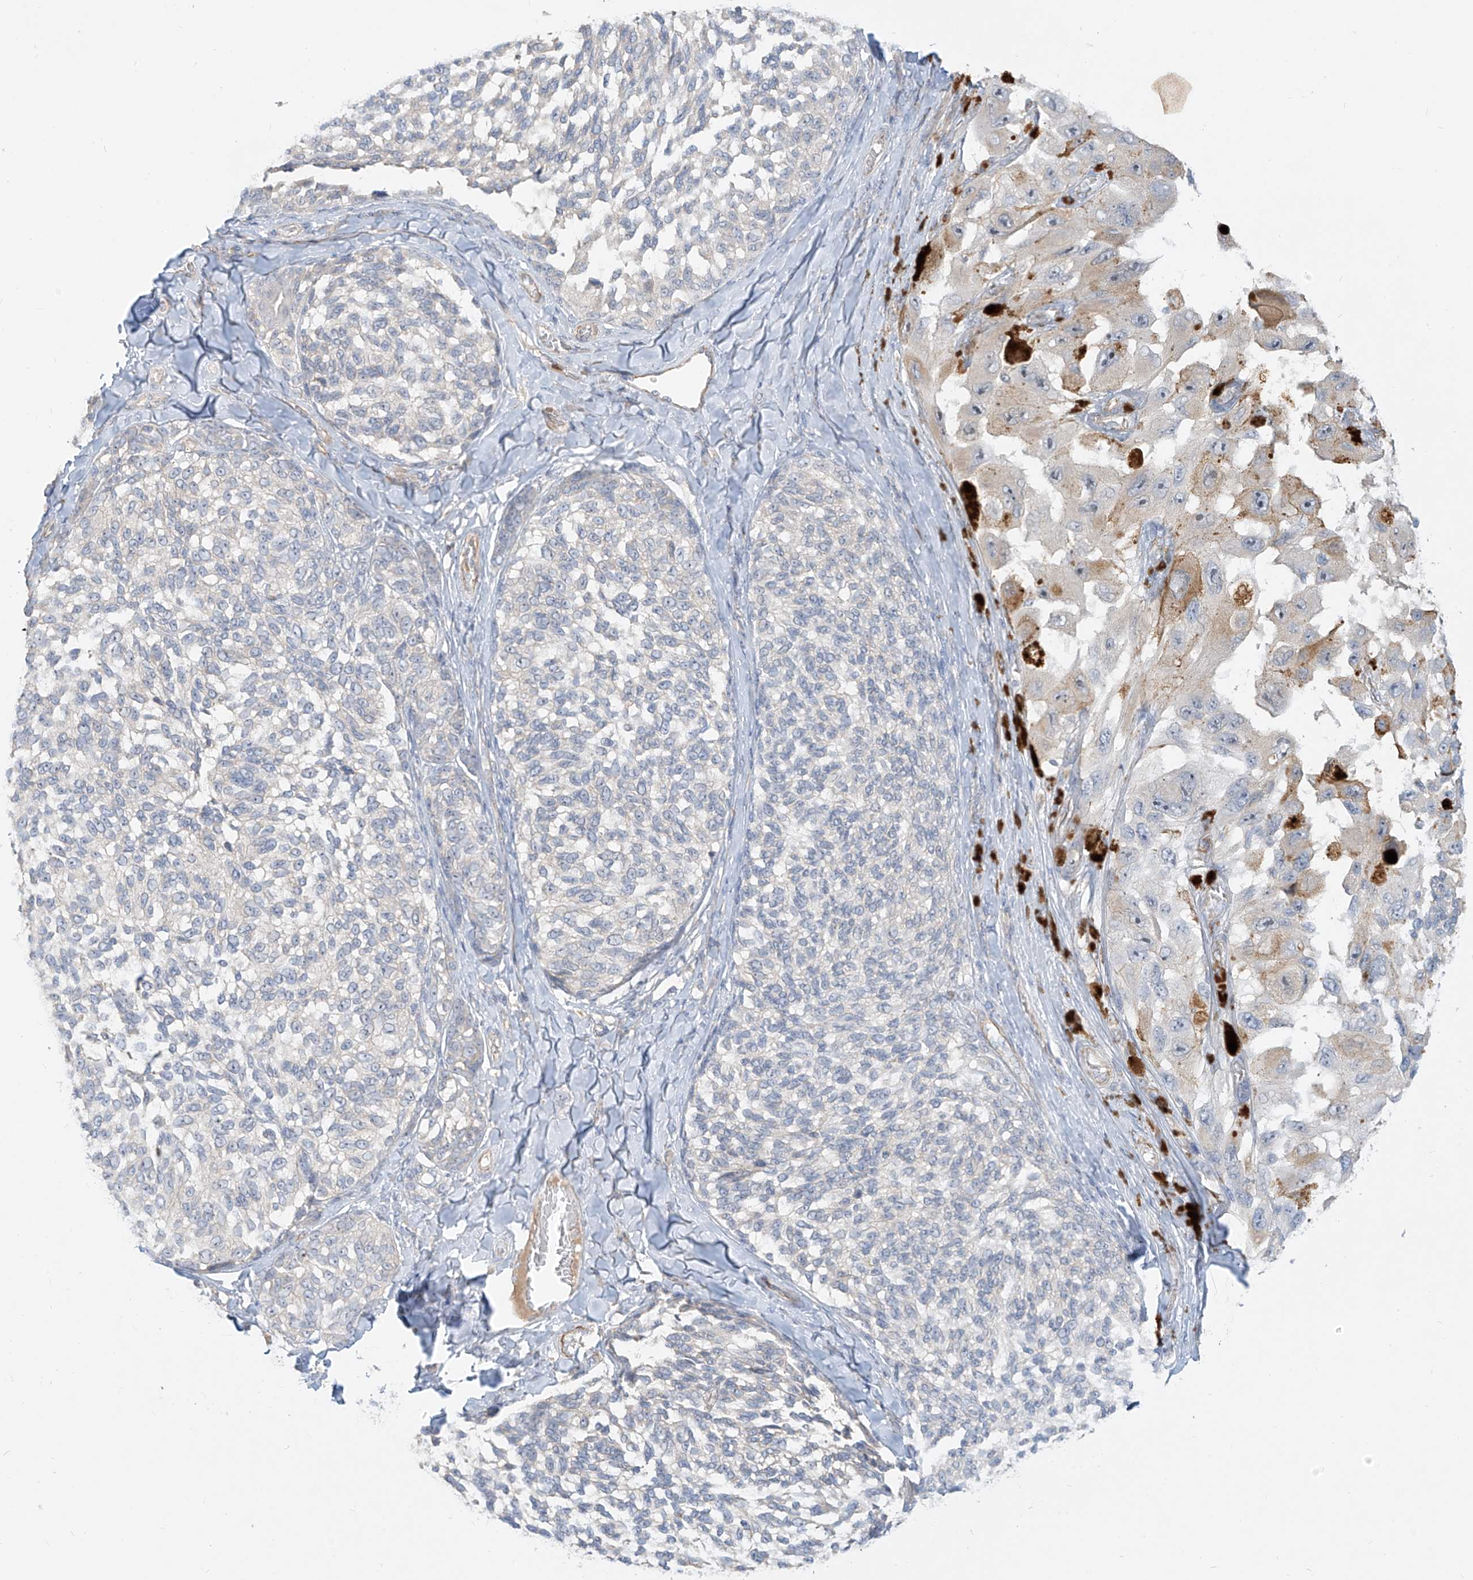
{"staining": {"intensity": "negative", "quantity": "none", "location": "none"}, "tissue": "melanoma", "cell_type": "Tumor cells", "image_type": "cancer", "snomed": [{"axis": "morphology", "description": "Malignant melanoma, NOS"}, {"axis": "topography", "description": "Skin"}], "caption": "This is an IHC image of malignant melanoma. There is no positivity in tumor cells.", "gene": "C2orf42", "patient": {"sex": "female", "age": 73}}